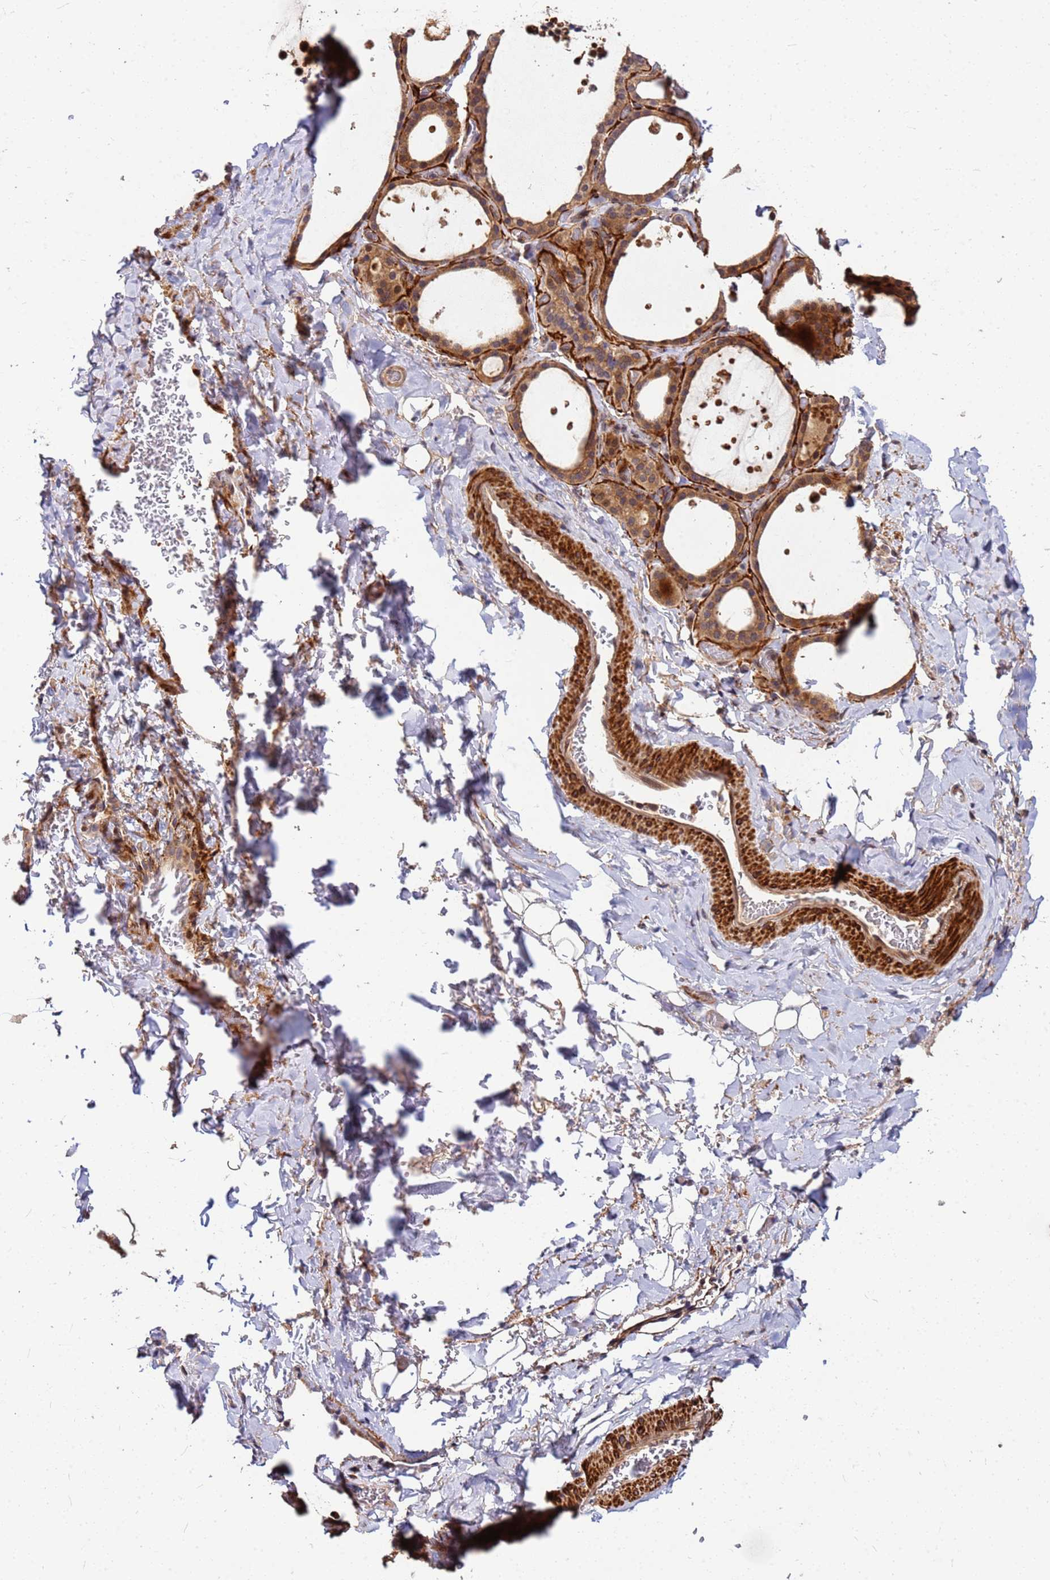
{"staining": {"intensity": "moderate", "quantity": ">75%", "location": "cytoplasmic/membranous"}, "tissue": "thyroid gland", "cell_type": "Glandular cells", "image_type": "normal", "snomed": [{"axis": "morphology", "description": "Normal tissue, NOS"}, {"axis": "topography", "description": "Thyroid gland"}], "caption": "Human thyroid gland stained for a protein (brown) reveals moderate cytoplasmic/membranous positive expression in approximately >75% of glandular cells.", "gene": "DUS4L", "patient": {"sex": "female", "age": 44}}